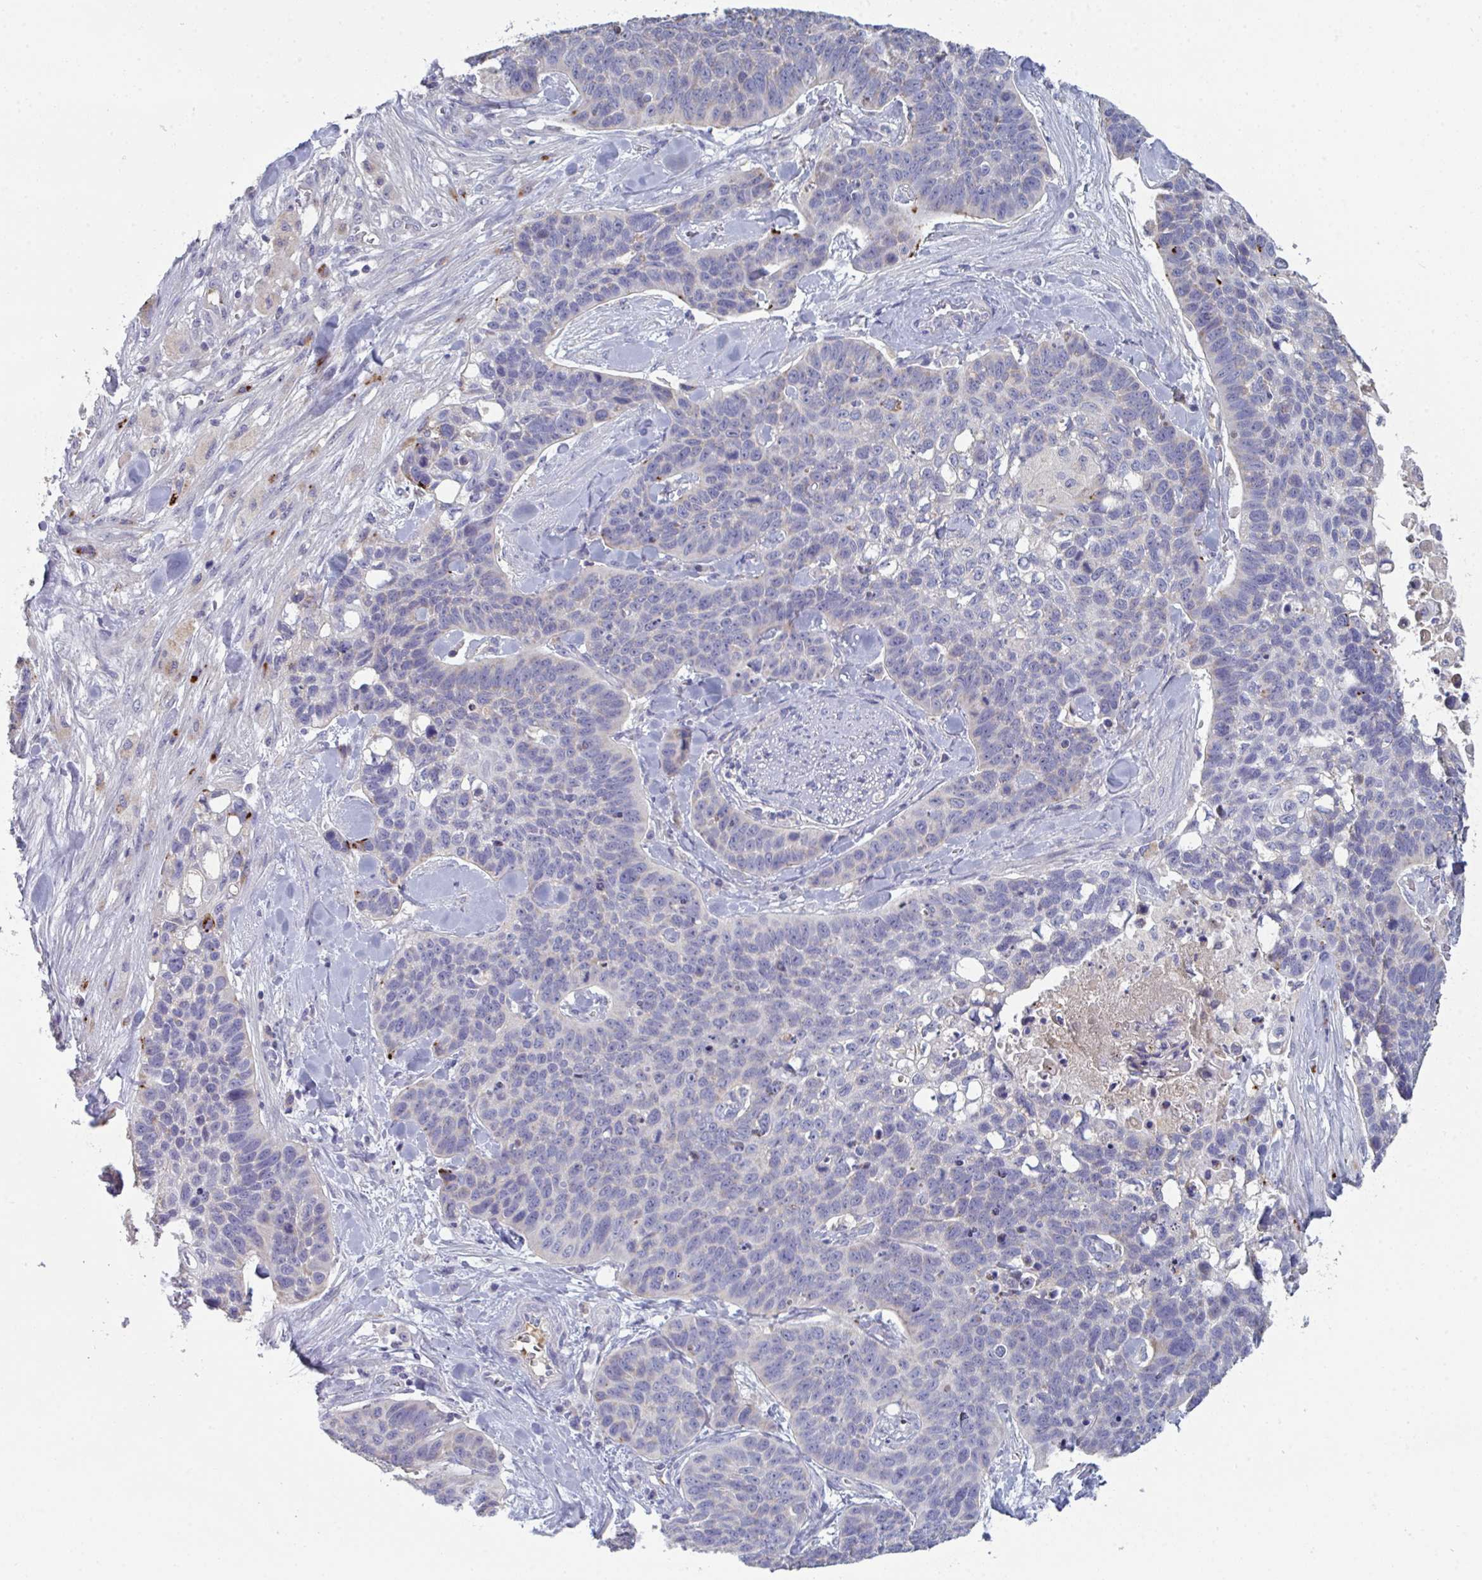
{"staining": {"intensity": "negative", "quantity": "none", "location": "none"}, "tissue": "lung cancer", "cell_type": "Tumor cells", "image_type": "cancer", "snomed": [{"axis": "morphology", "description": "Squamous cell carcinoma, NOS"}, {"axis": "topography", "description": "Lung"}], "caption": "Tumor cells show no significant expression in lung cancer.", "gene": "HGFAC", "patient": {"sex": "male", "age": 62}}